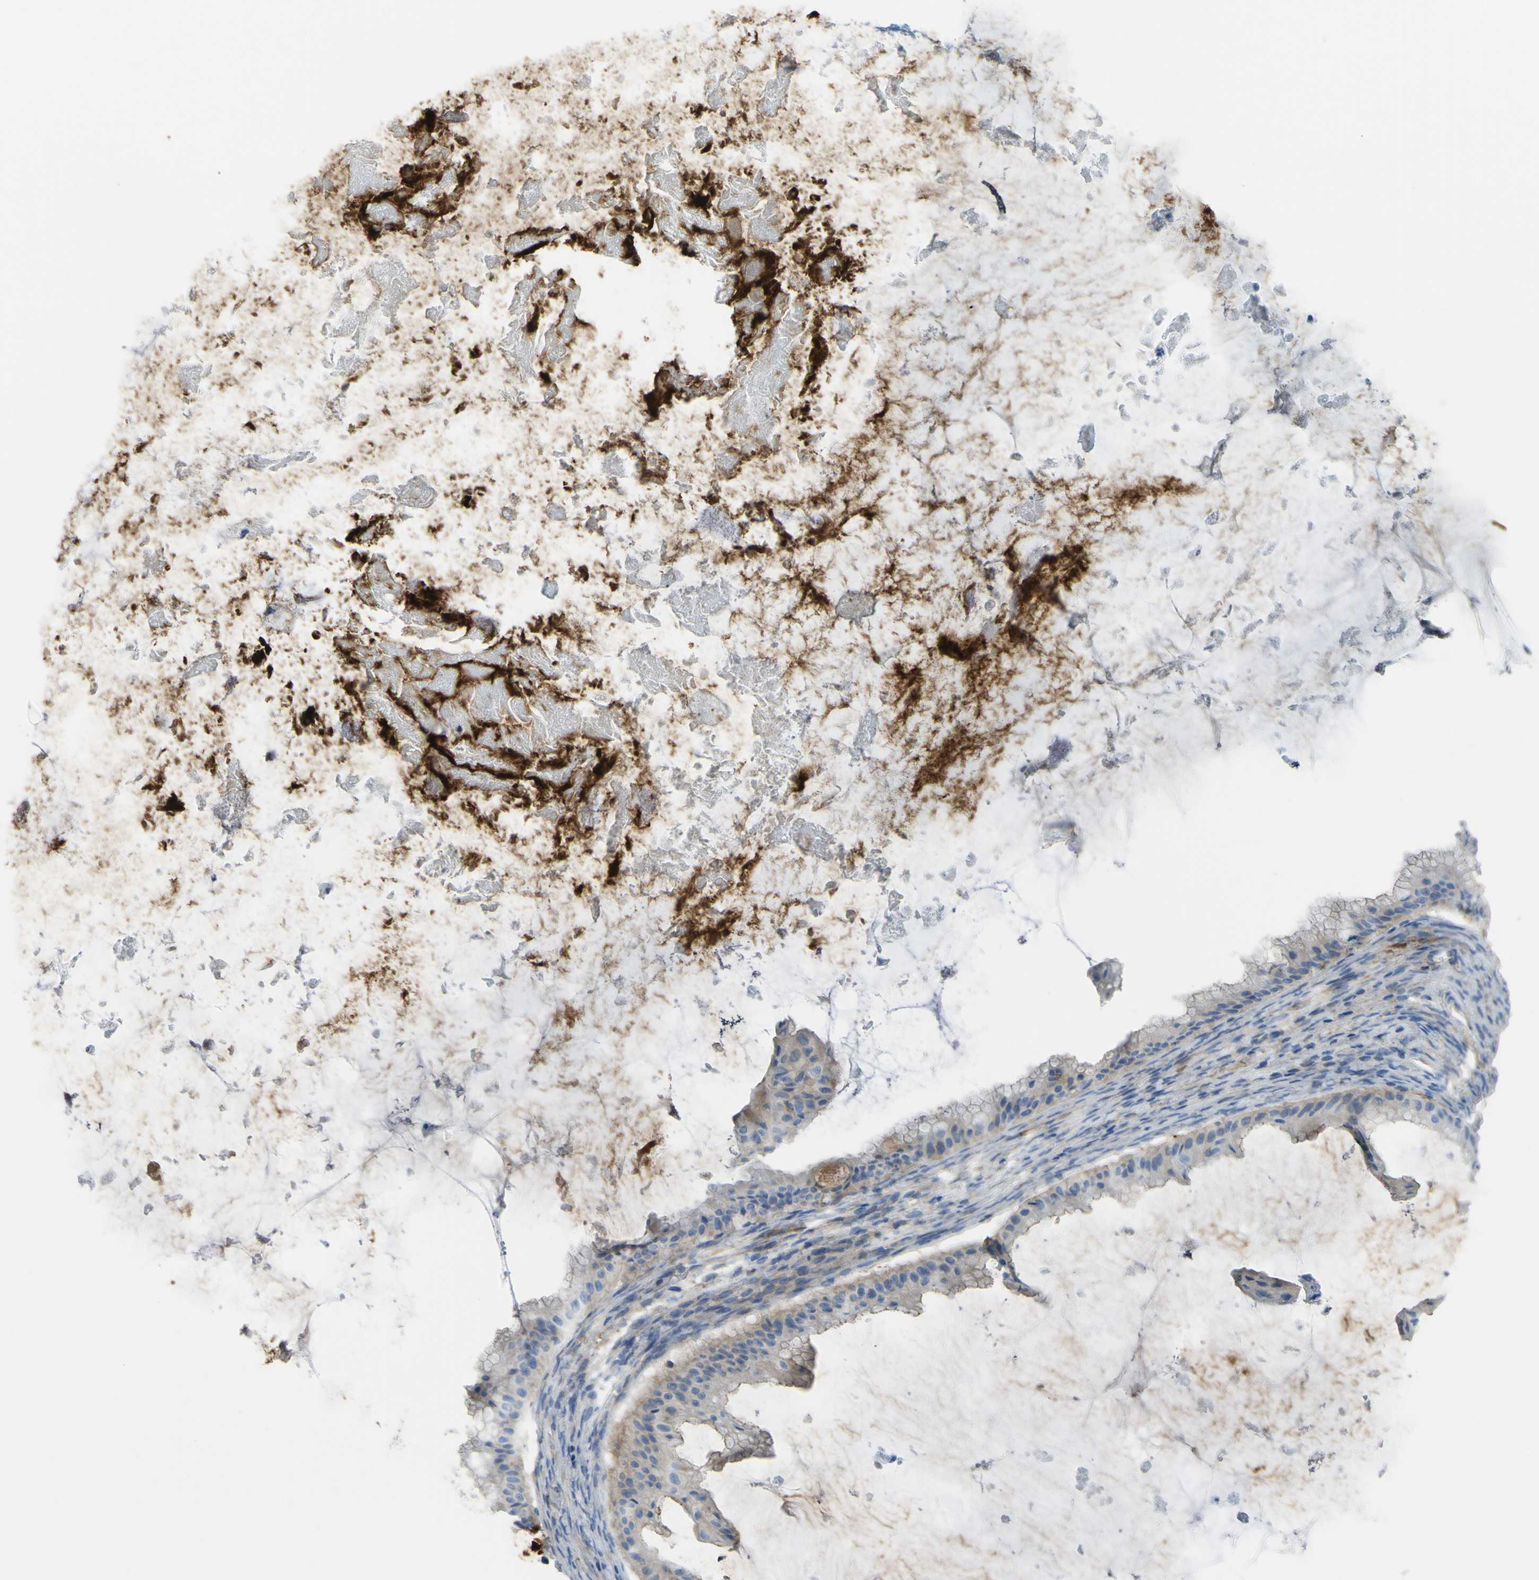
{"staining": {"intensity": "weak", "quantity": "25%-75%", "location": "cytoplasmic/membranous"}, "tissue": "ovarian cancer", "cell_type": "Tumor cells", "image_type": "cancer", "snomed": [{"axis": "morphology", "description": "Cystadenocarcinoma, mucinous, NOS"}, {"axis": "topography", "description": "Ovary"}], "caption": "DAB (3,3'-diaminobenzidine) immunohistochemical staining of ovarian cancer (mucinous cystadenocarcinoma) demonstrates weak cytoplasmic/membranous protein expression in approximately 25%-75% of tumor cells.", "gene": "OGN", "patient": {"sex": "female", "age": 61}}